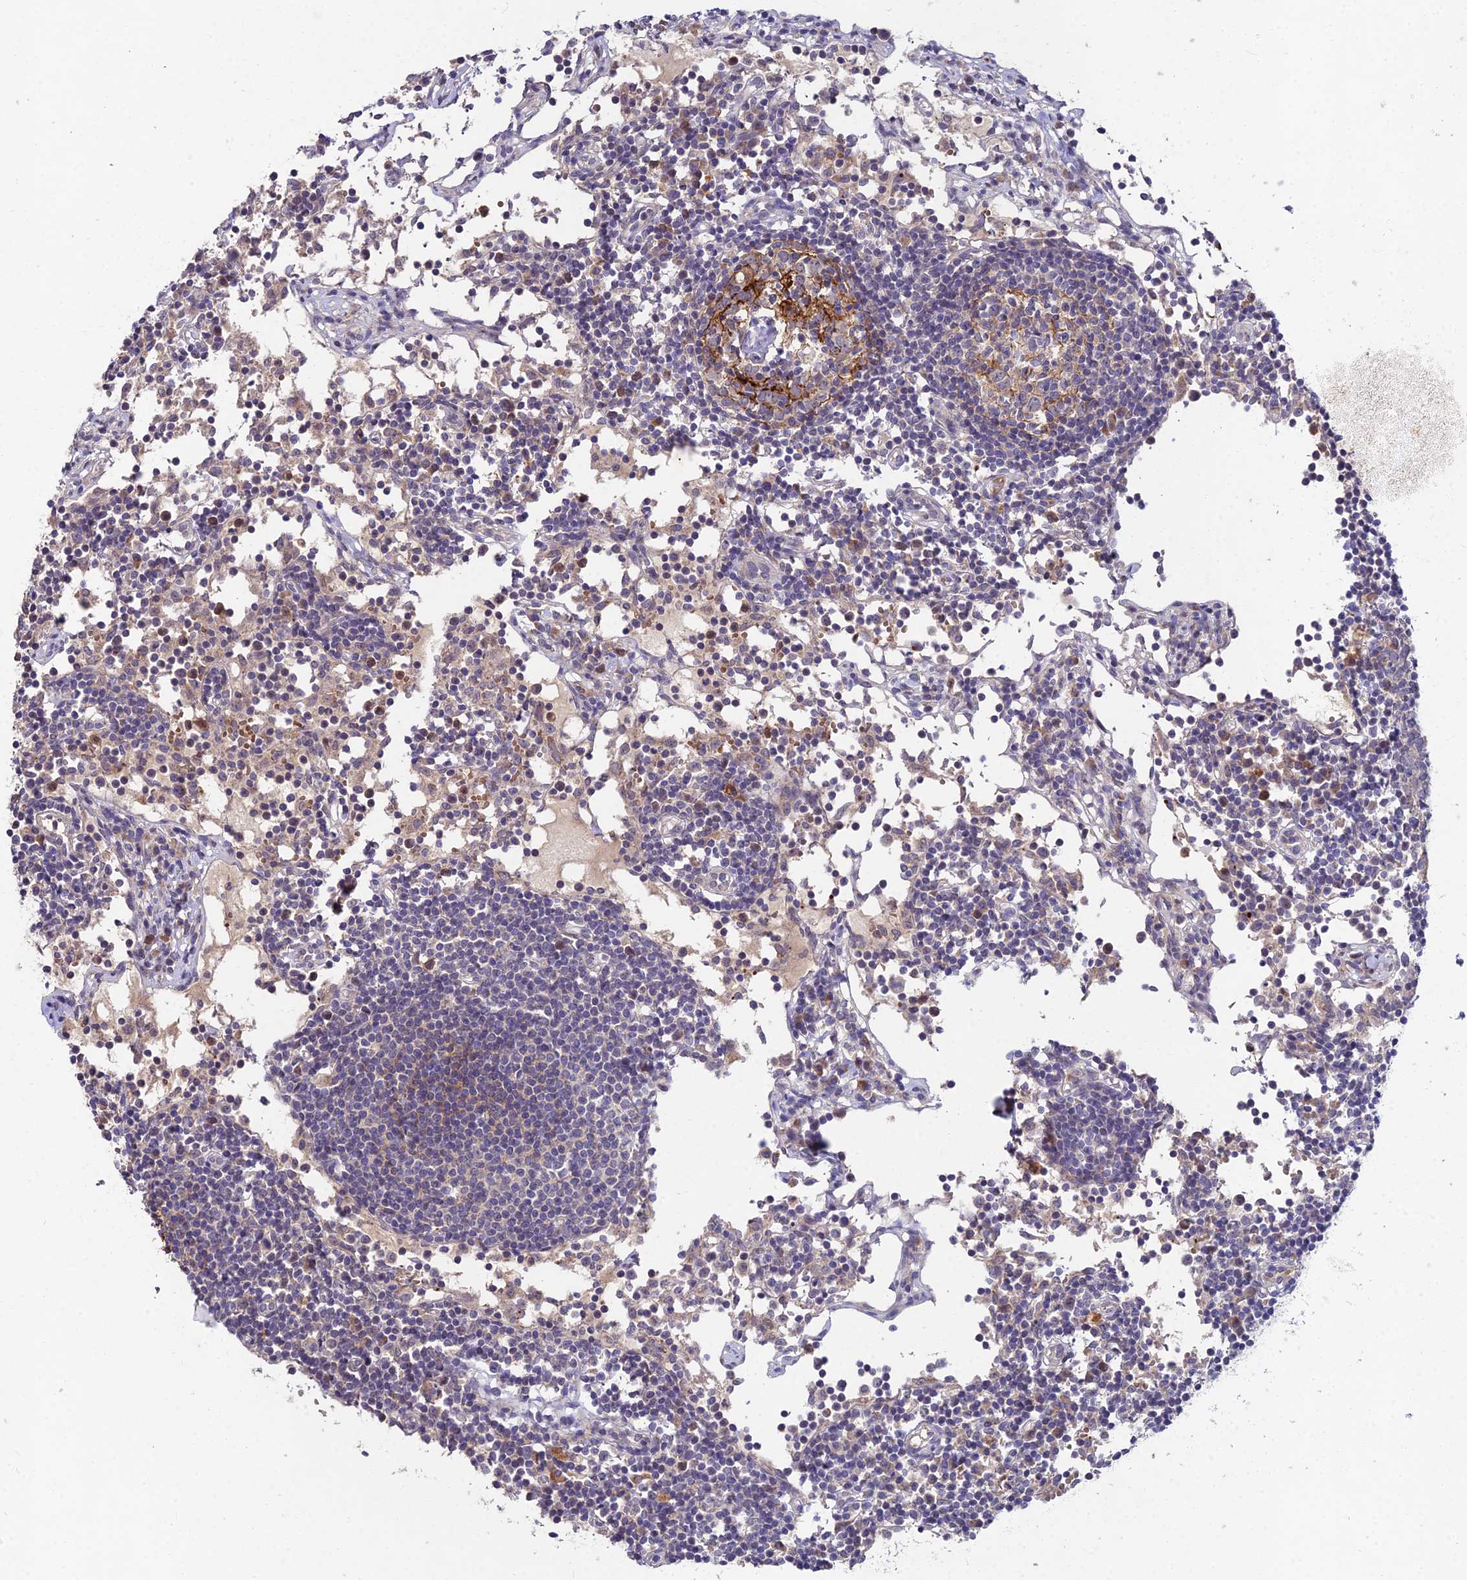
{"staining": {"intensity": "moderate", "quantity": "<25%", "location": "cytoplasmic/membranous"}, "tissue": "lymph node", "cell_type": "Germinal center cells", "image_type": "normal", "snomed": [{"axis": "morphology", "description": "Normal tissue, NOS"}, {"axis": "topography", "description": "Lymph node"}], "caption": "The immunohistochemical stain highlights moderate cytoplasmic/membranous staining in germinal center cells of normal lymph node. The protein of interest is shown in brown color, while the nuclei are stained blue.", "gene": "WDR43", "patient": {"sex": "female", "age": 55}}